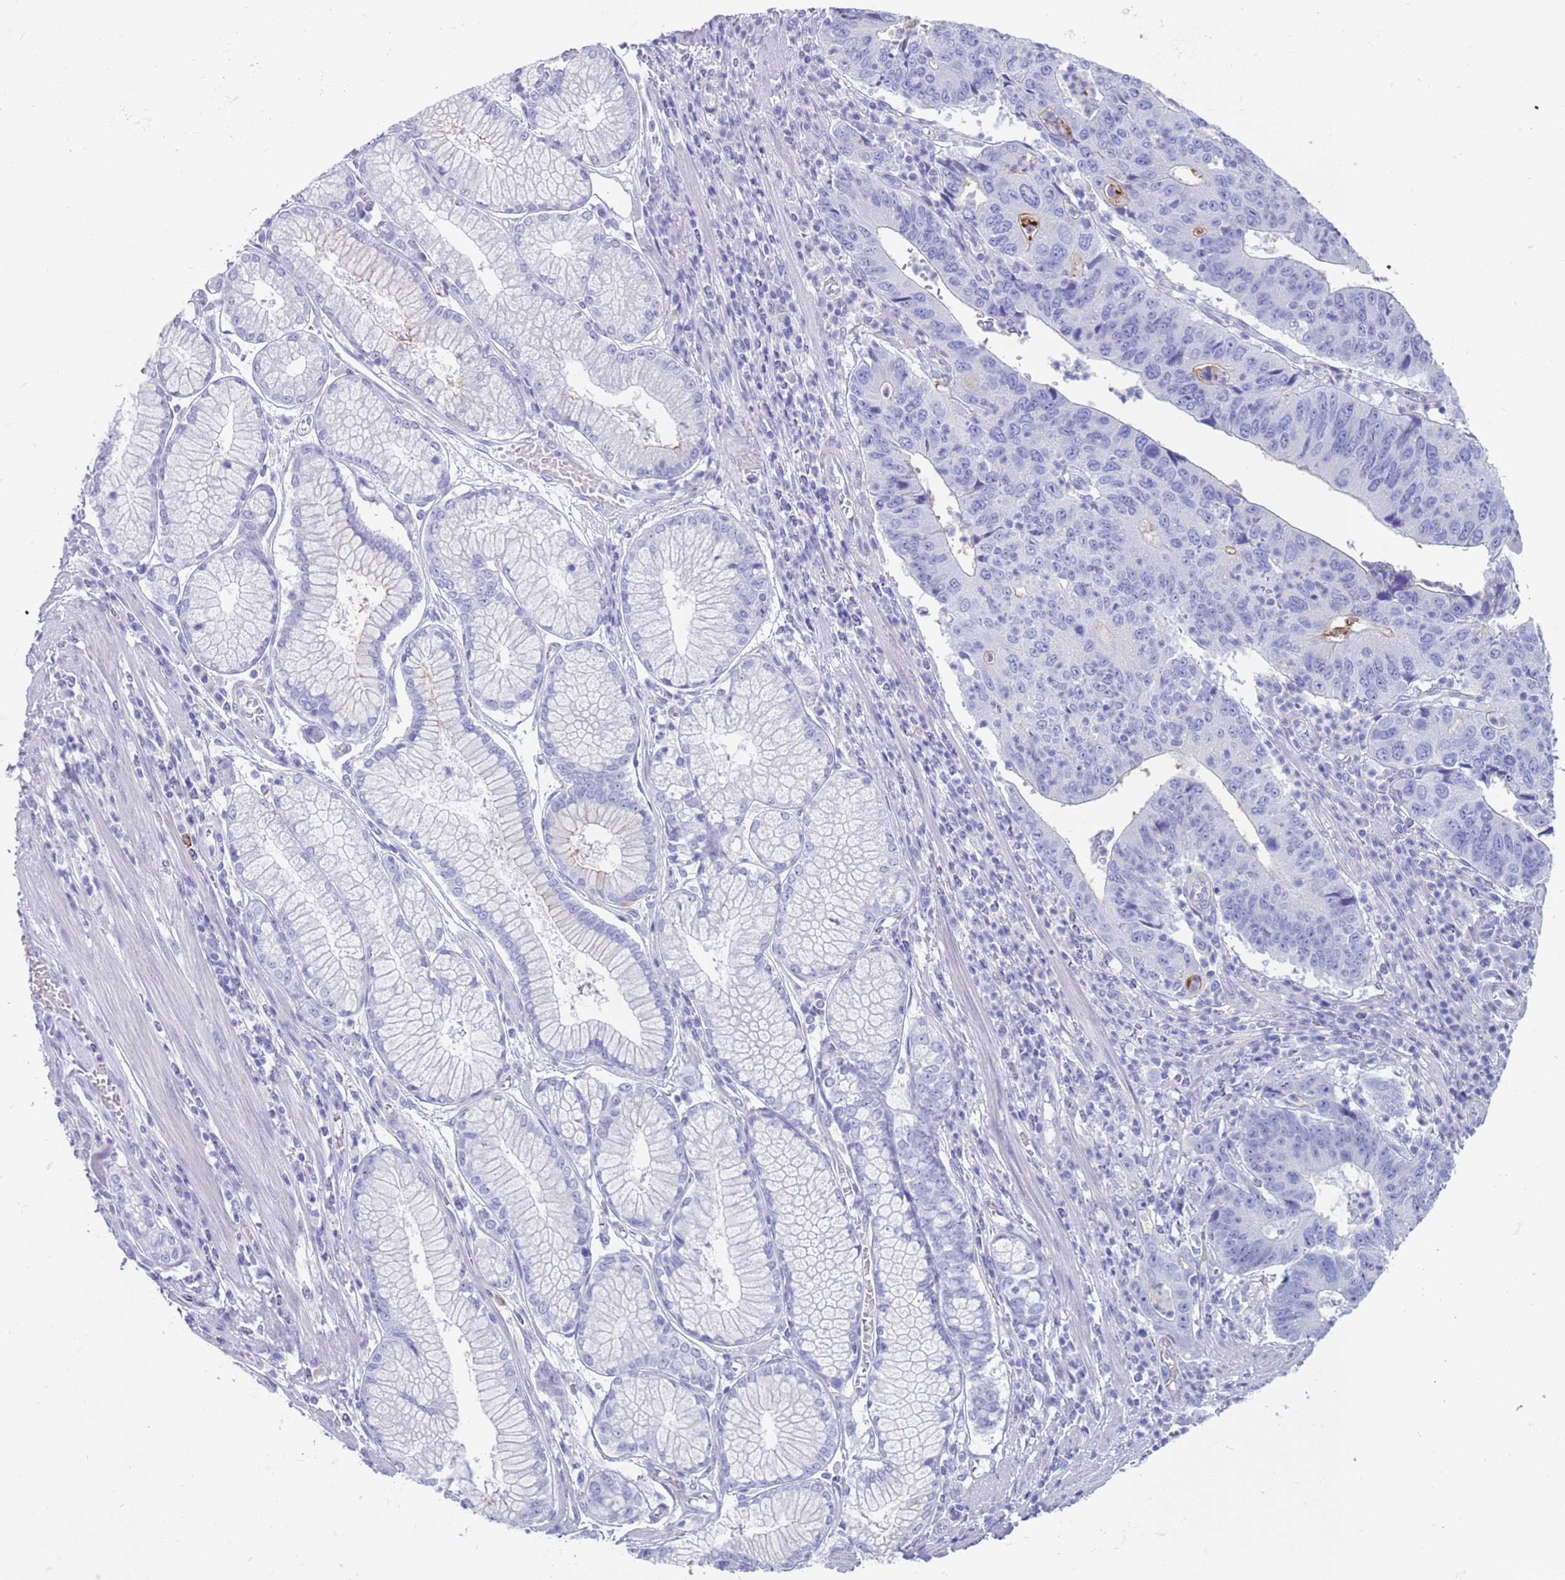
{"staining": {"intensity": "negative", "quantity": "none", "location": "none"}, "tissue": "stomach cancer", "cell_type": "Tumor cells", "image_type": "cancer", "snomed": [{"axis": "morphology", "description": "Adenocarcinoma, NOS"}, {"axis": "topography", "description": "Stomach"}], "caption": "Tumor cells show no significant positivity in stomach adenocarcinoma.", "gene": "CPXM2", "patient": {"sex": "male", "age": 59}}